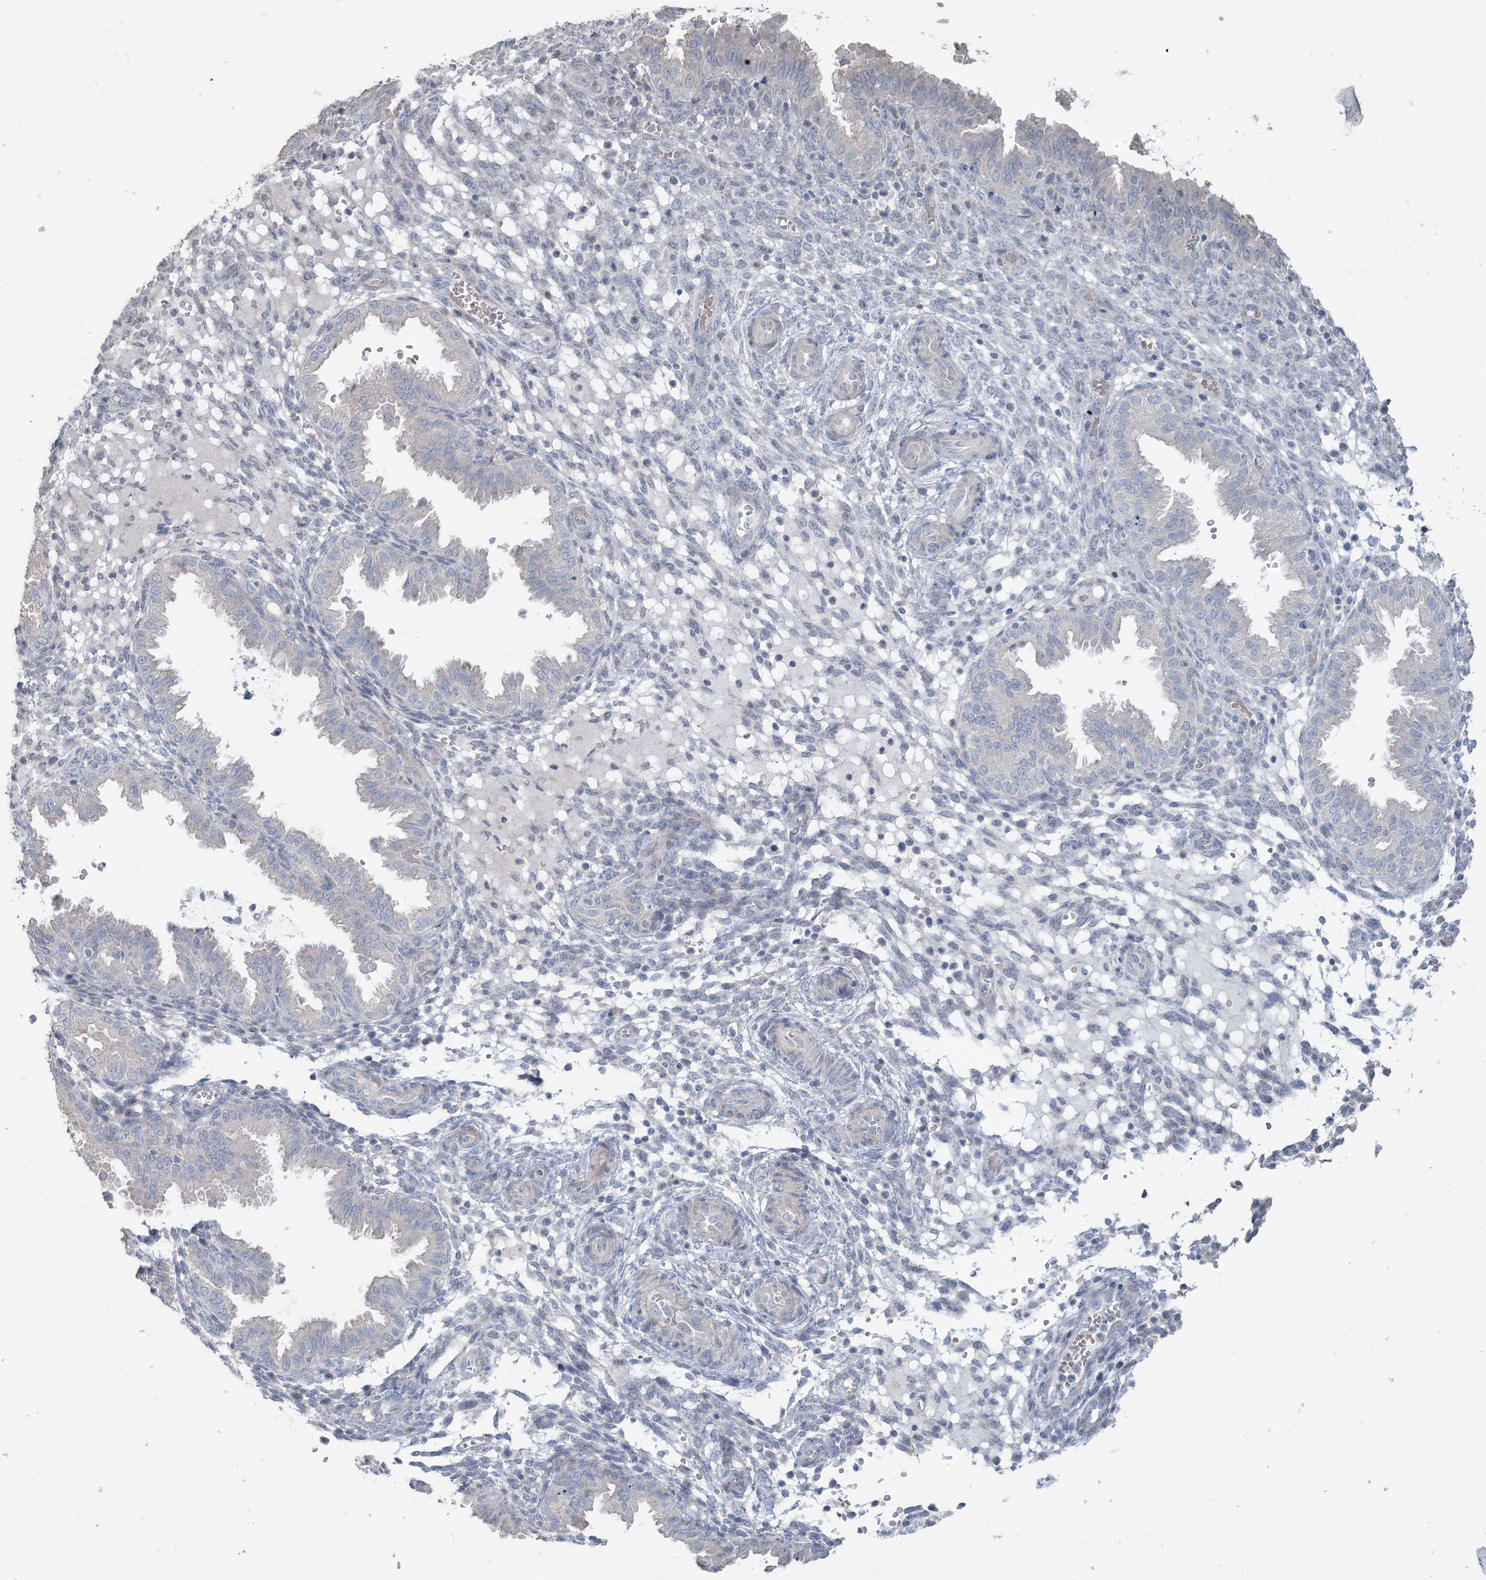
{"staining": {"intensity": "negative", "quantity": "none", "location": "none"}, "tissue": "endometrium", "cell_type": "Cells in endometrial stroma", "image_type": "normal", "snomed": [{"axis": "morphology", "description": "Normal tissue, NOS"}, {"axis": "topography", "description": "Endometrium"}], "caption": "Cells in endometrial stroma show no significant staining in normal endometrium. Nuclei are stained in blue.", "gene": "NPHS2", "patient": {"sex": "female", "age": 33}}